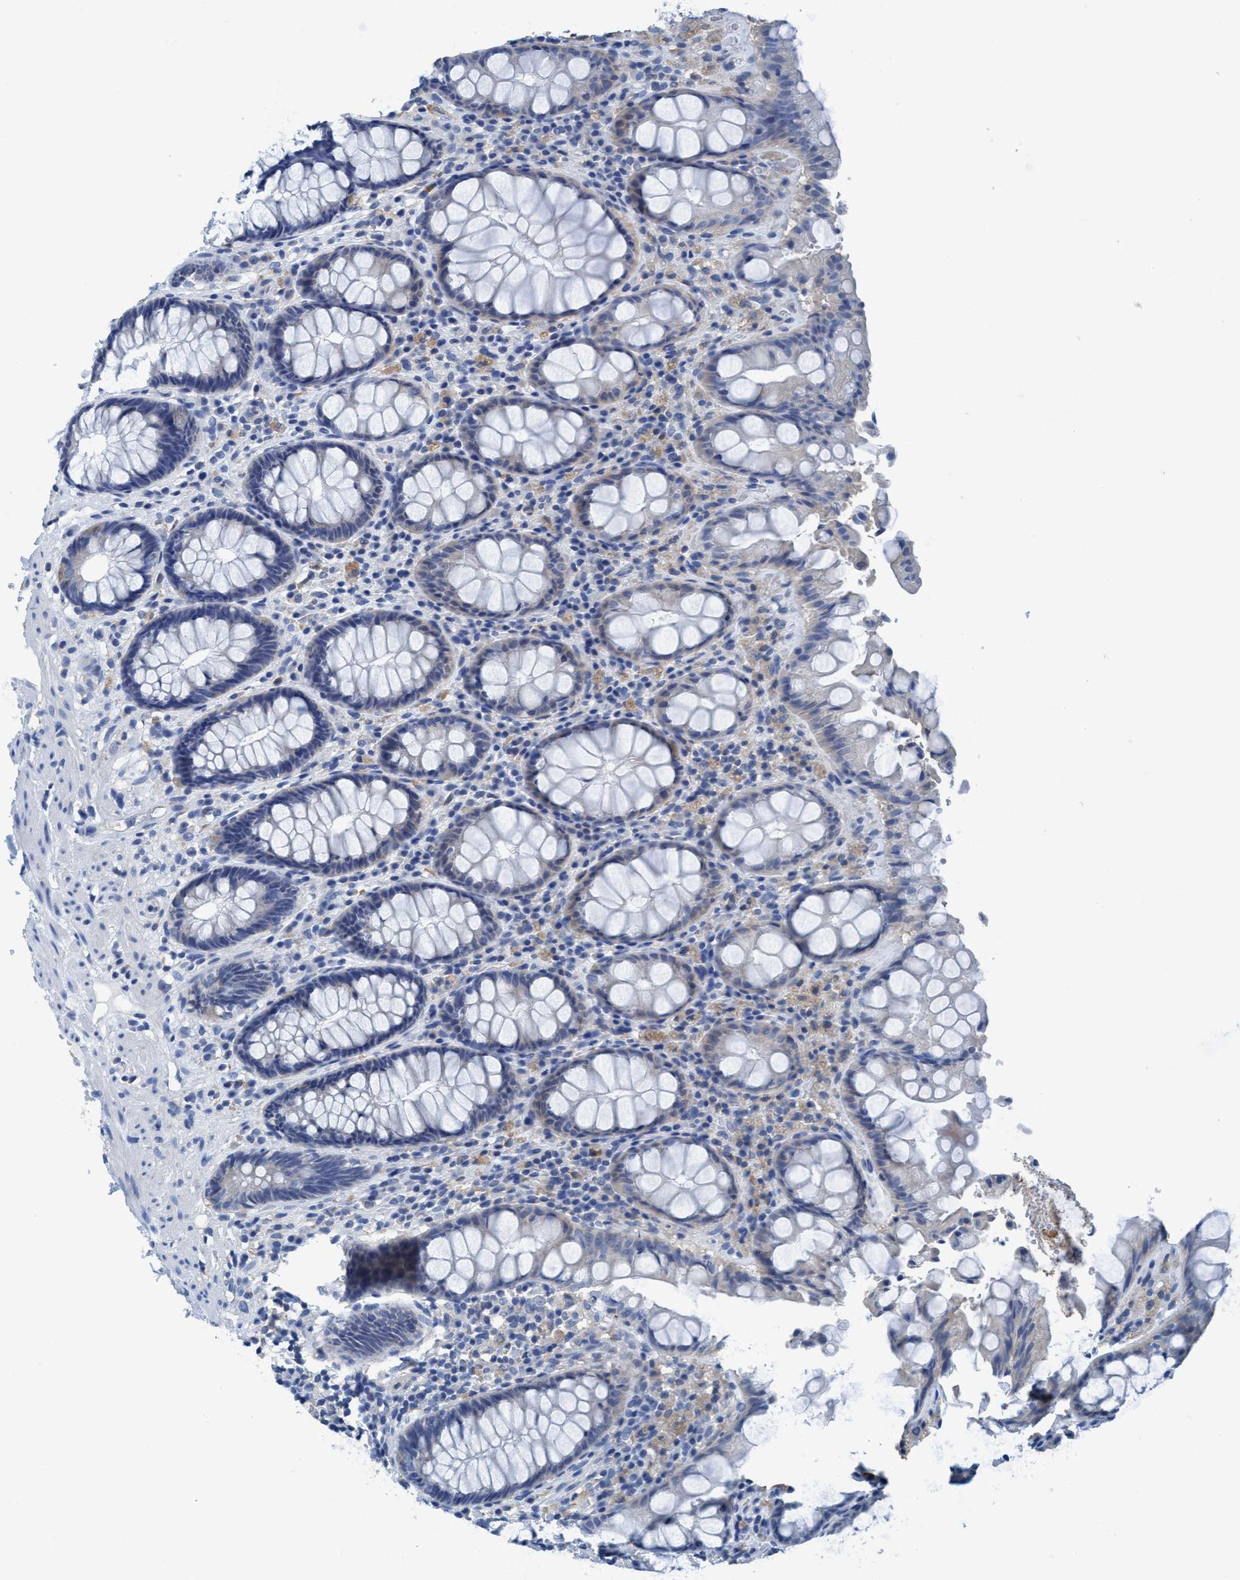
{"staining": {"intensity": "negative", "quantity": "none", "location": "none"}, "tissue": "rectum", "cell_type": "Glandular cells", "image_type": "normal", "snomed": [{"axis": "morphology", "description": "Normal tissue, NOS"}, {"axis": "topography", "description": "Rectum"}], "caption": "Immunohistochemistry histopathology image of benign rectum stained for a protein (brown), which displays no positivity in glandular cells. The staining was performed using DAB (3,3'-diaminobenzidine) to visualize the protein expression in brown, while the nuclei were stained in blue with hematoxylin (Magnification: 20x).", "gene": "DNAI1", "patient": {"sex": "male", "age": 64}}